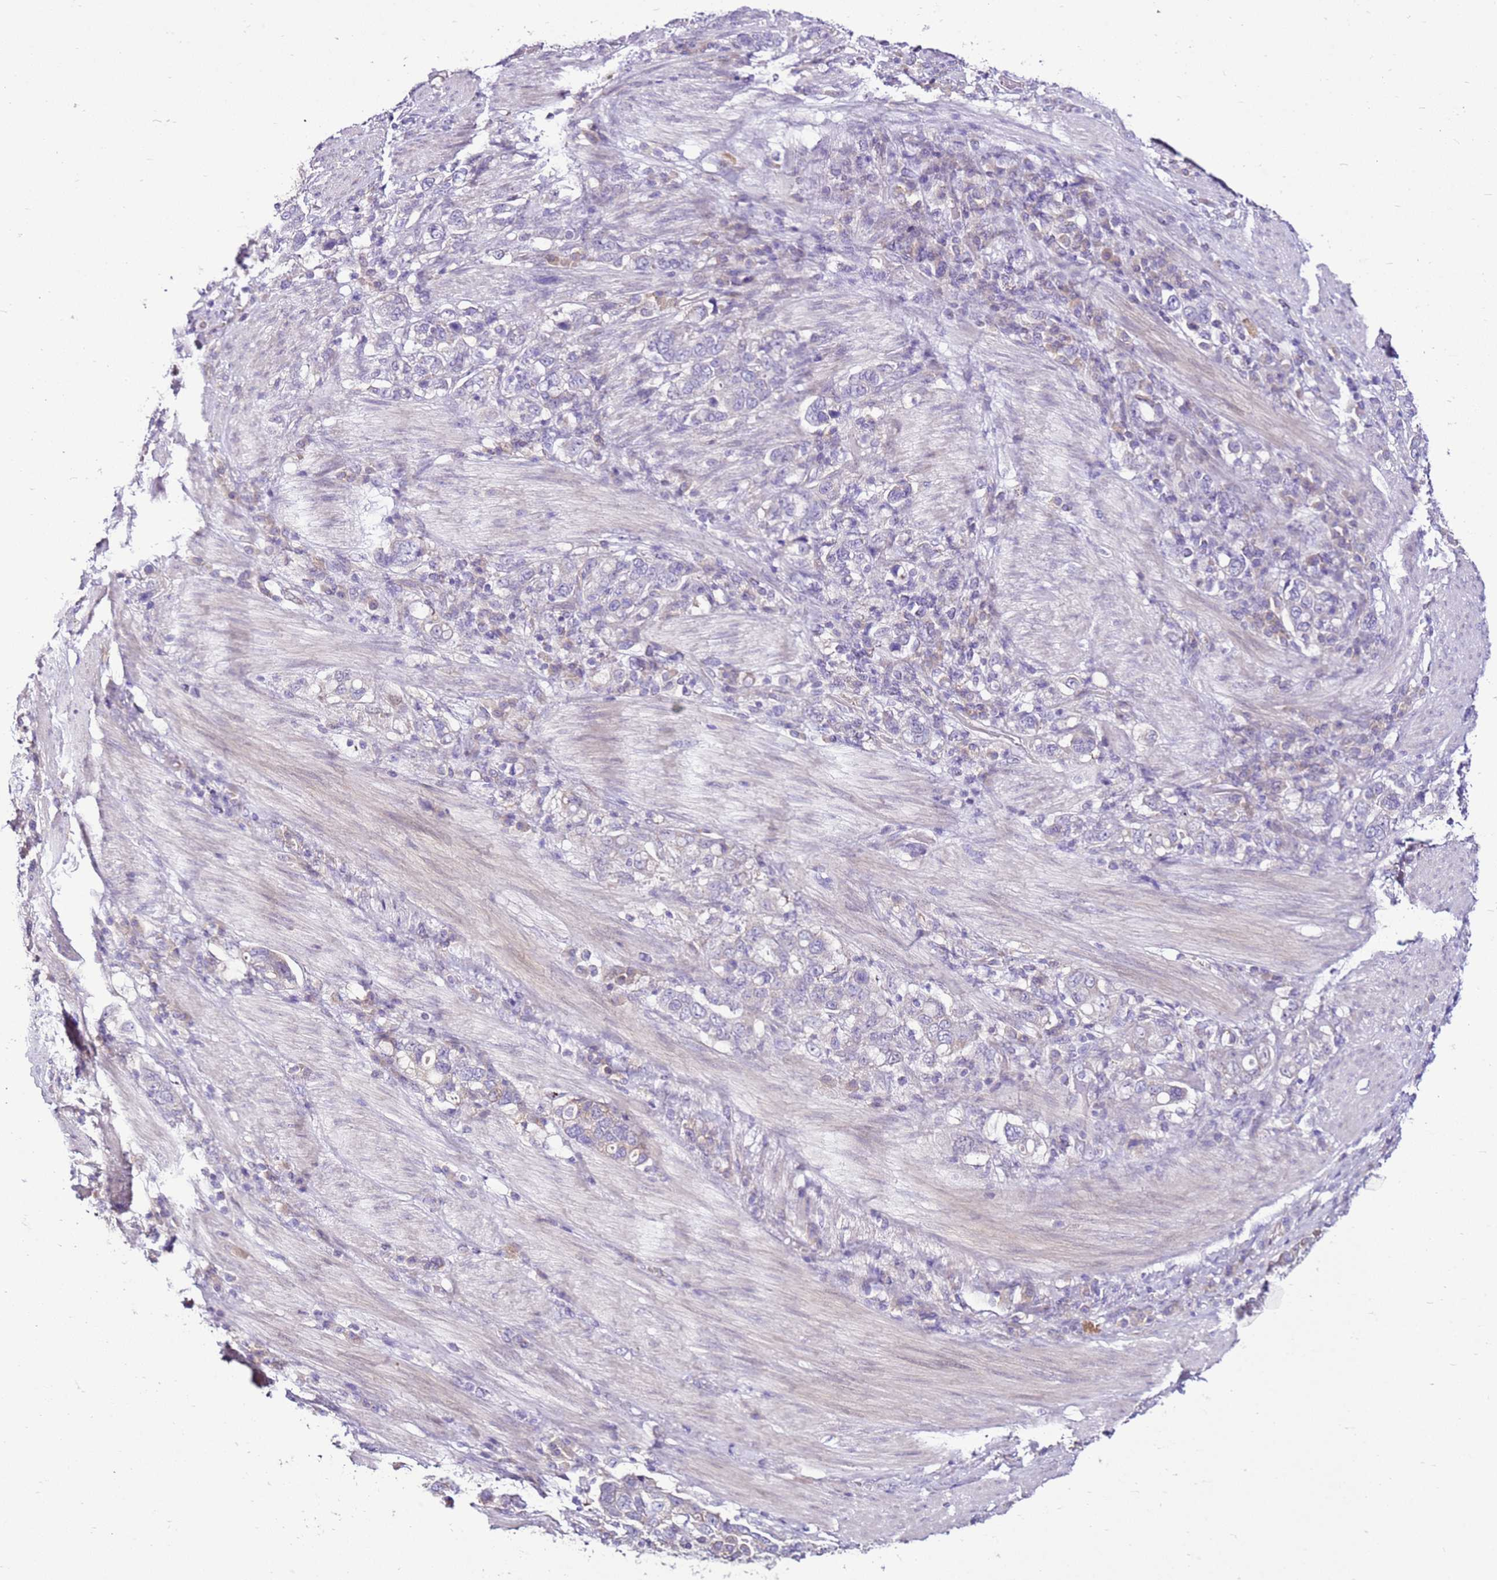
{"staining": {"intensity": "negative", "quantity": "none", "location": "none"}, "tissue": "stomach cancer", "cell_type": "Tumor cells", "image_type": "cancer", "snomed": [{"axis": "morphology", "description": "Adenocarcinoma, NOS"}, {"axis": "topography", "description": "Stomach, upper"}, {"axis": "topography", "description": "Stomach"}], "caption": "This is an immunohistochemistry (IHC) histopathology image of human adenocarcinoma (stomach). There is no staining in tumor cells.", "gene": "SLC38A5", "patient": {"sex": "male", "age": 62}}